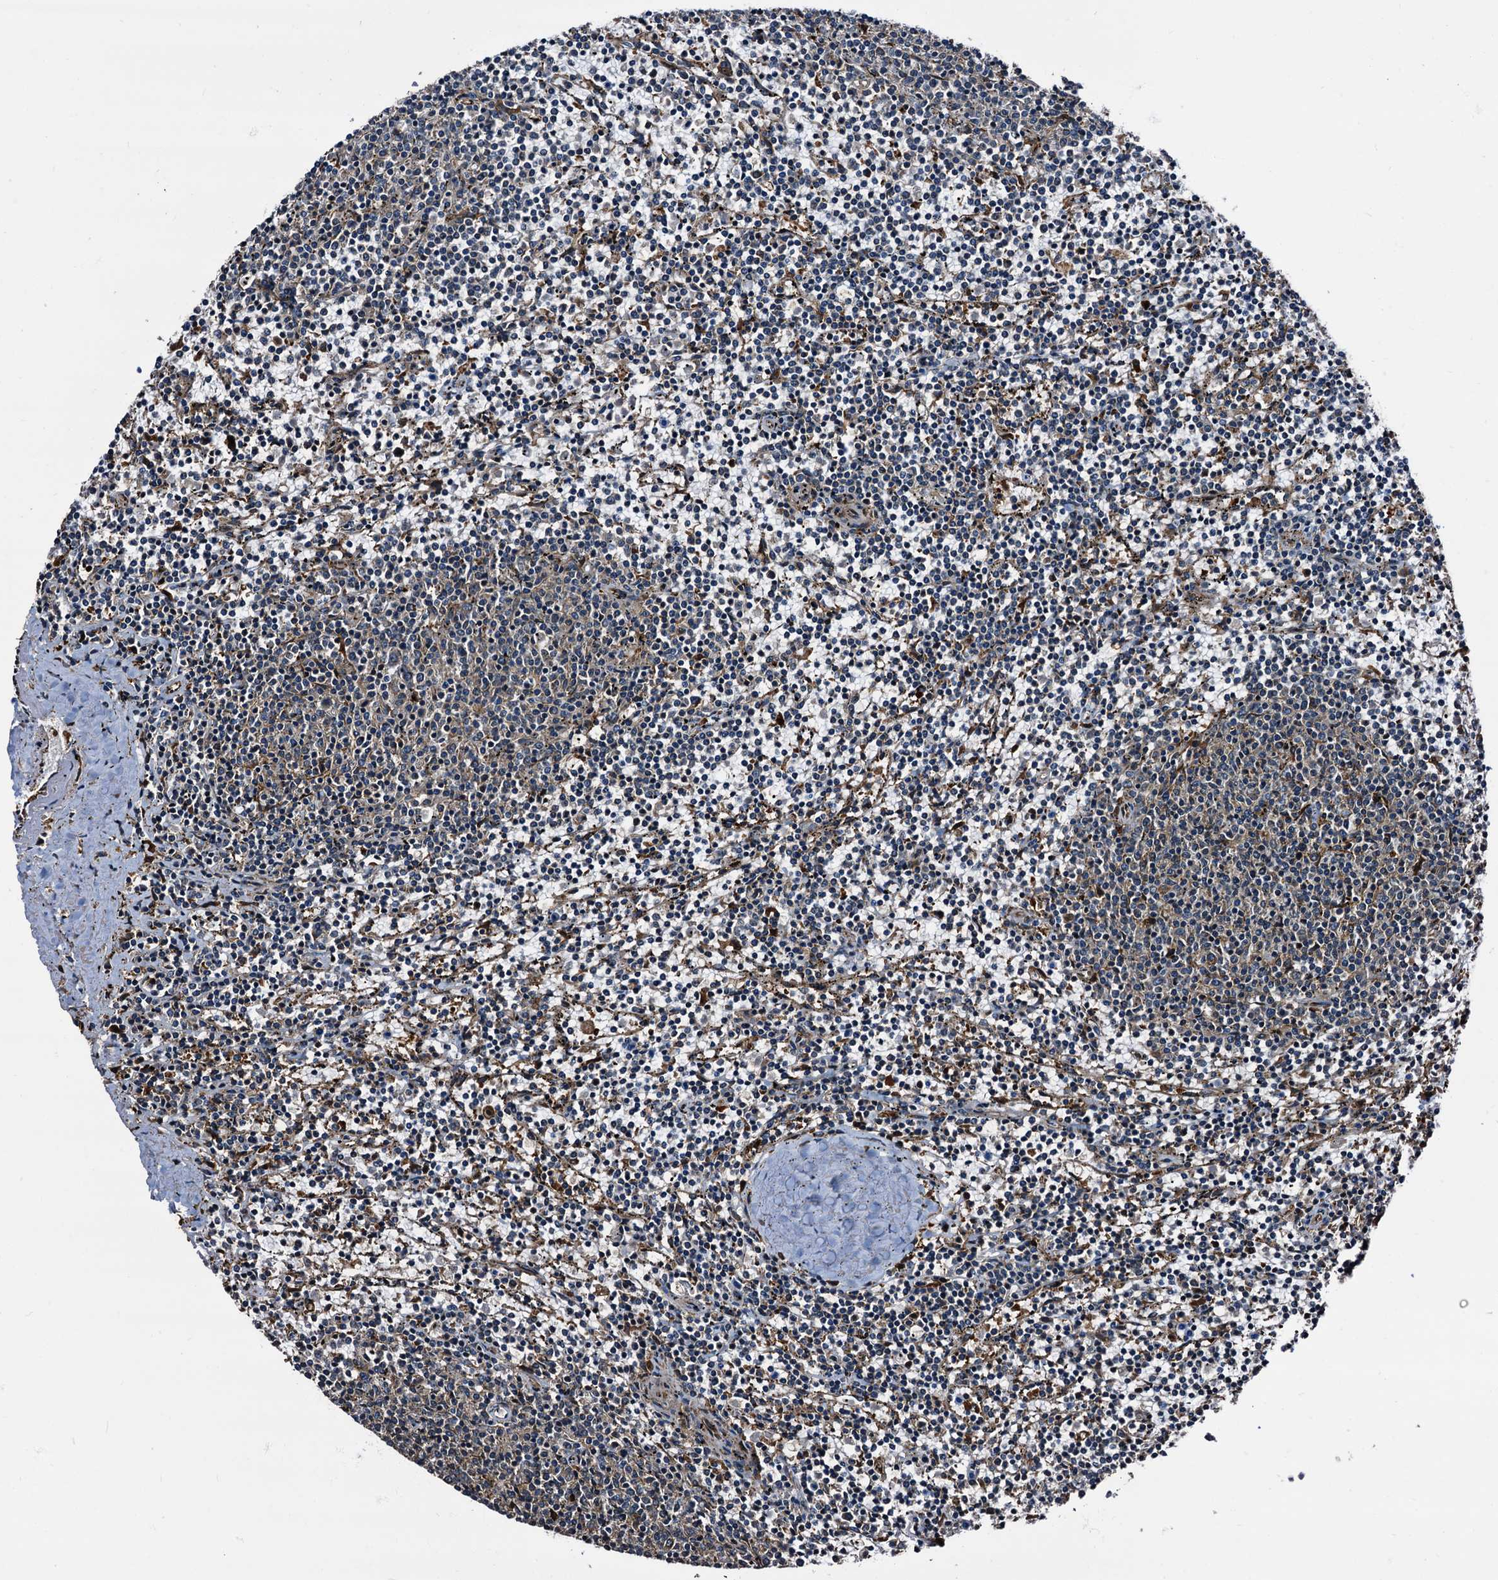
{"staining": {"intensity": "weak", "quantity": "<25%", "location": "cytoplasmic/membranous"}, "tissue": "lymphoma", "cell_type": "Tumor cells", "image_type": "cancer", "snomed": [{"axis": "morphology", "description": "Malignant lymphoma, non-Hodgkin's type, Low grade"}, {"axis": "topography", "description": "Spleen"}], "caption": "This is an immunohistochemistry (IHC) photomicrograph of human low-grade malignant lymphoma, non-Hodgkin's type. There is no expression in tumor cells.", "gene": "PEX5", "patient": {"sex": "female", "age": 50}}